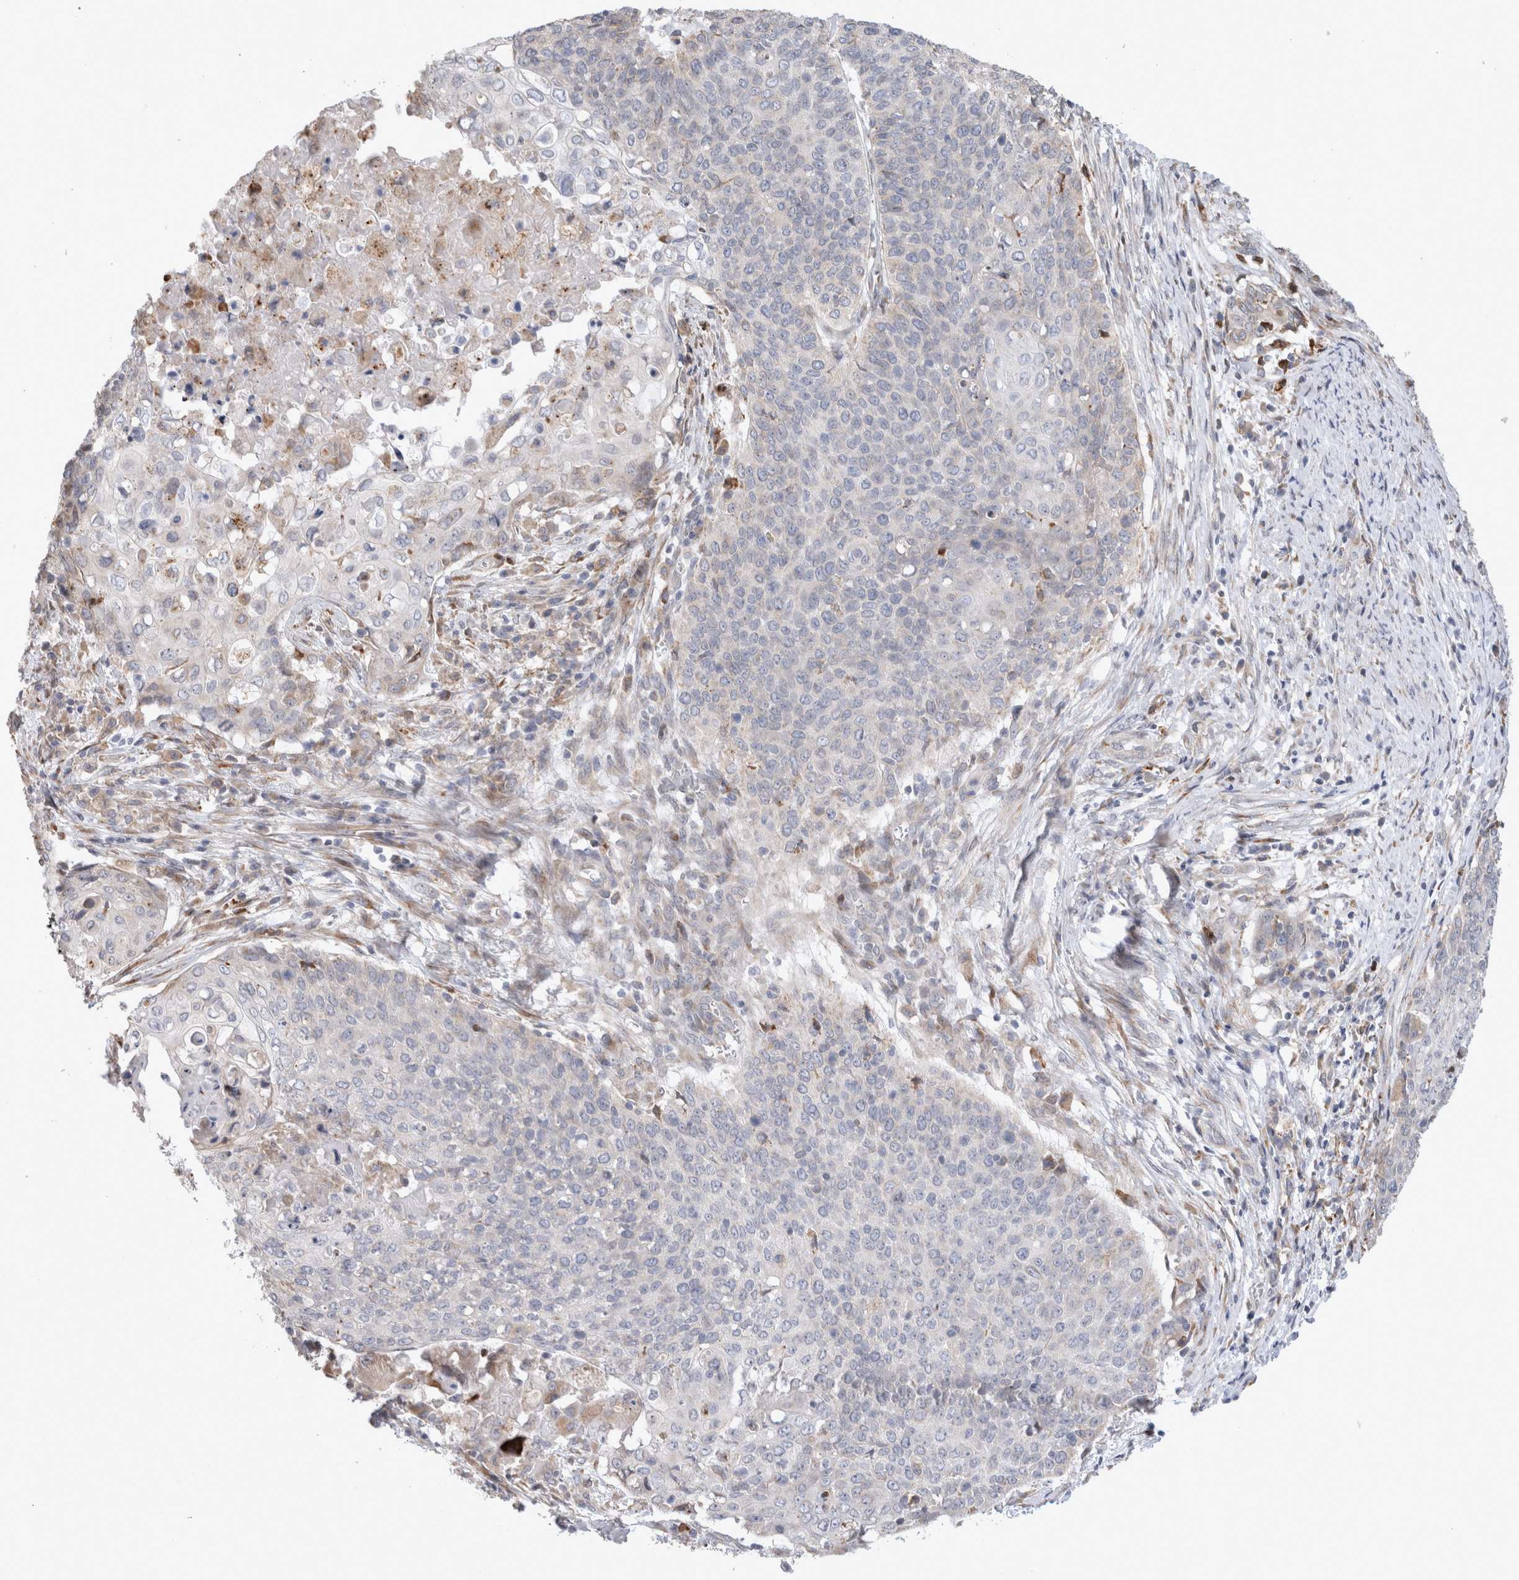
{"staining": {"intensity": "negative", "quantity": "none", "location": "none"}, "tissue": "cervical cancer", "cell_type": "Tumor cells", "image_type": "cancer", "snomed": [{"axis": "morphology", "description": "Squamous cell carcinoma, NOS"}, {"axis": "topography", "description": "Cervix"}], "caption": "DAB (3,3'-diaminobenzidine) immunohistochemical staining of human squamous cell carcinoma (cervical) demonstrates no significant expression in tumor cells. (Brightfield microscopy of DAB immunohistochemistry at high magnification).", "gene": "TRMT9B", "patient": {"sex": "female", "age": 39}}